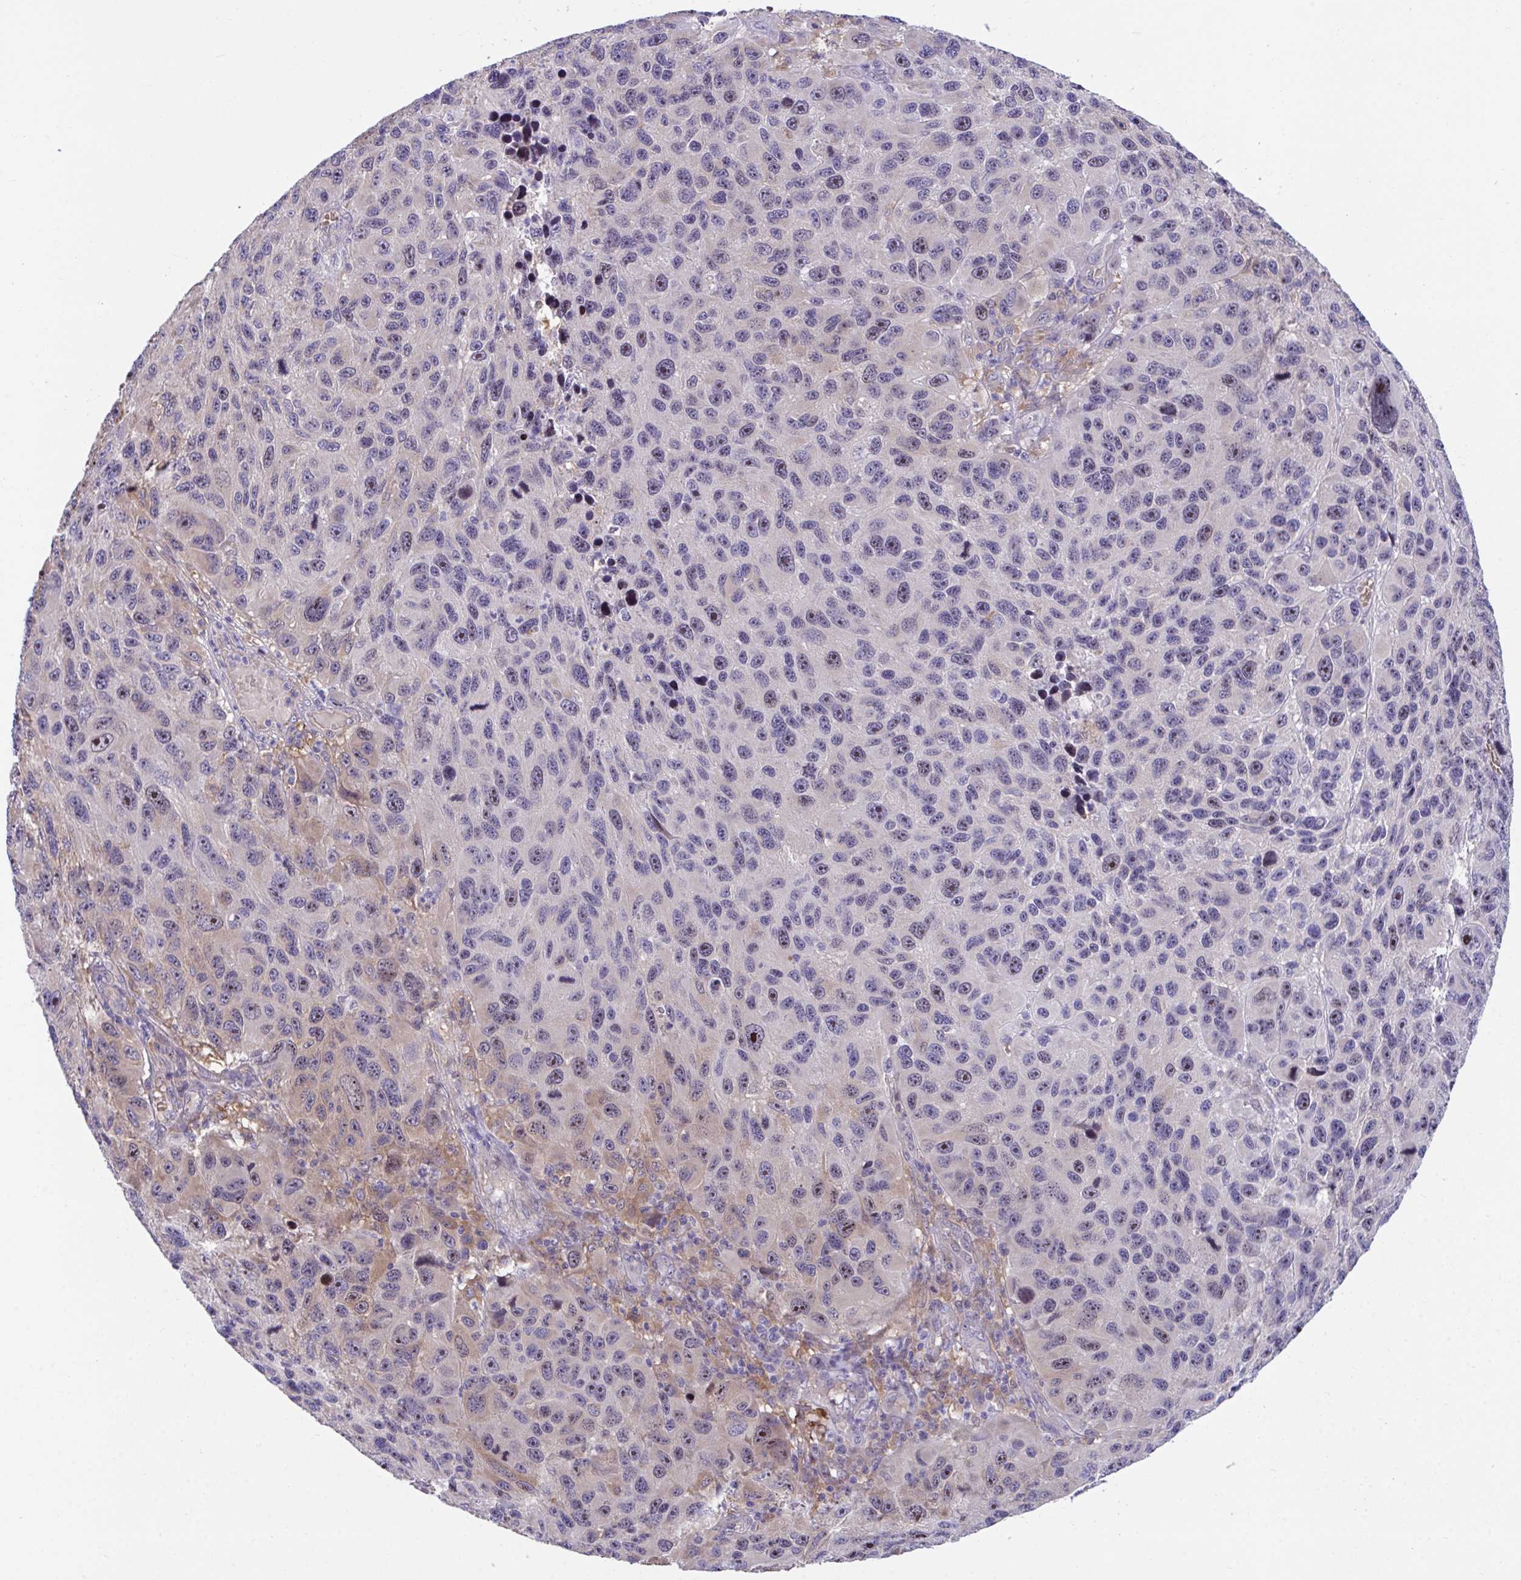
{"staining": {"intensity": "weak", "quantity": "25%-75%", "location": "nuclear"}, "tissue": "melanoma", "cell_type": "Tumor cells", "image_type": "cancer", "snomed": [{"axis": "morphology", "description": "Malignant melanoma, NOS"}, {"axis": "topography", "description": "Skin"}], "caption": "Malignant melanoma stained for a protein (brown) demonstrates weak nuclear positive positivity in about 25%-75% of tumor cells.", "gene": "CENPQ", "patient": {"sex": "male", "age": 53}}